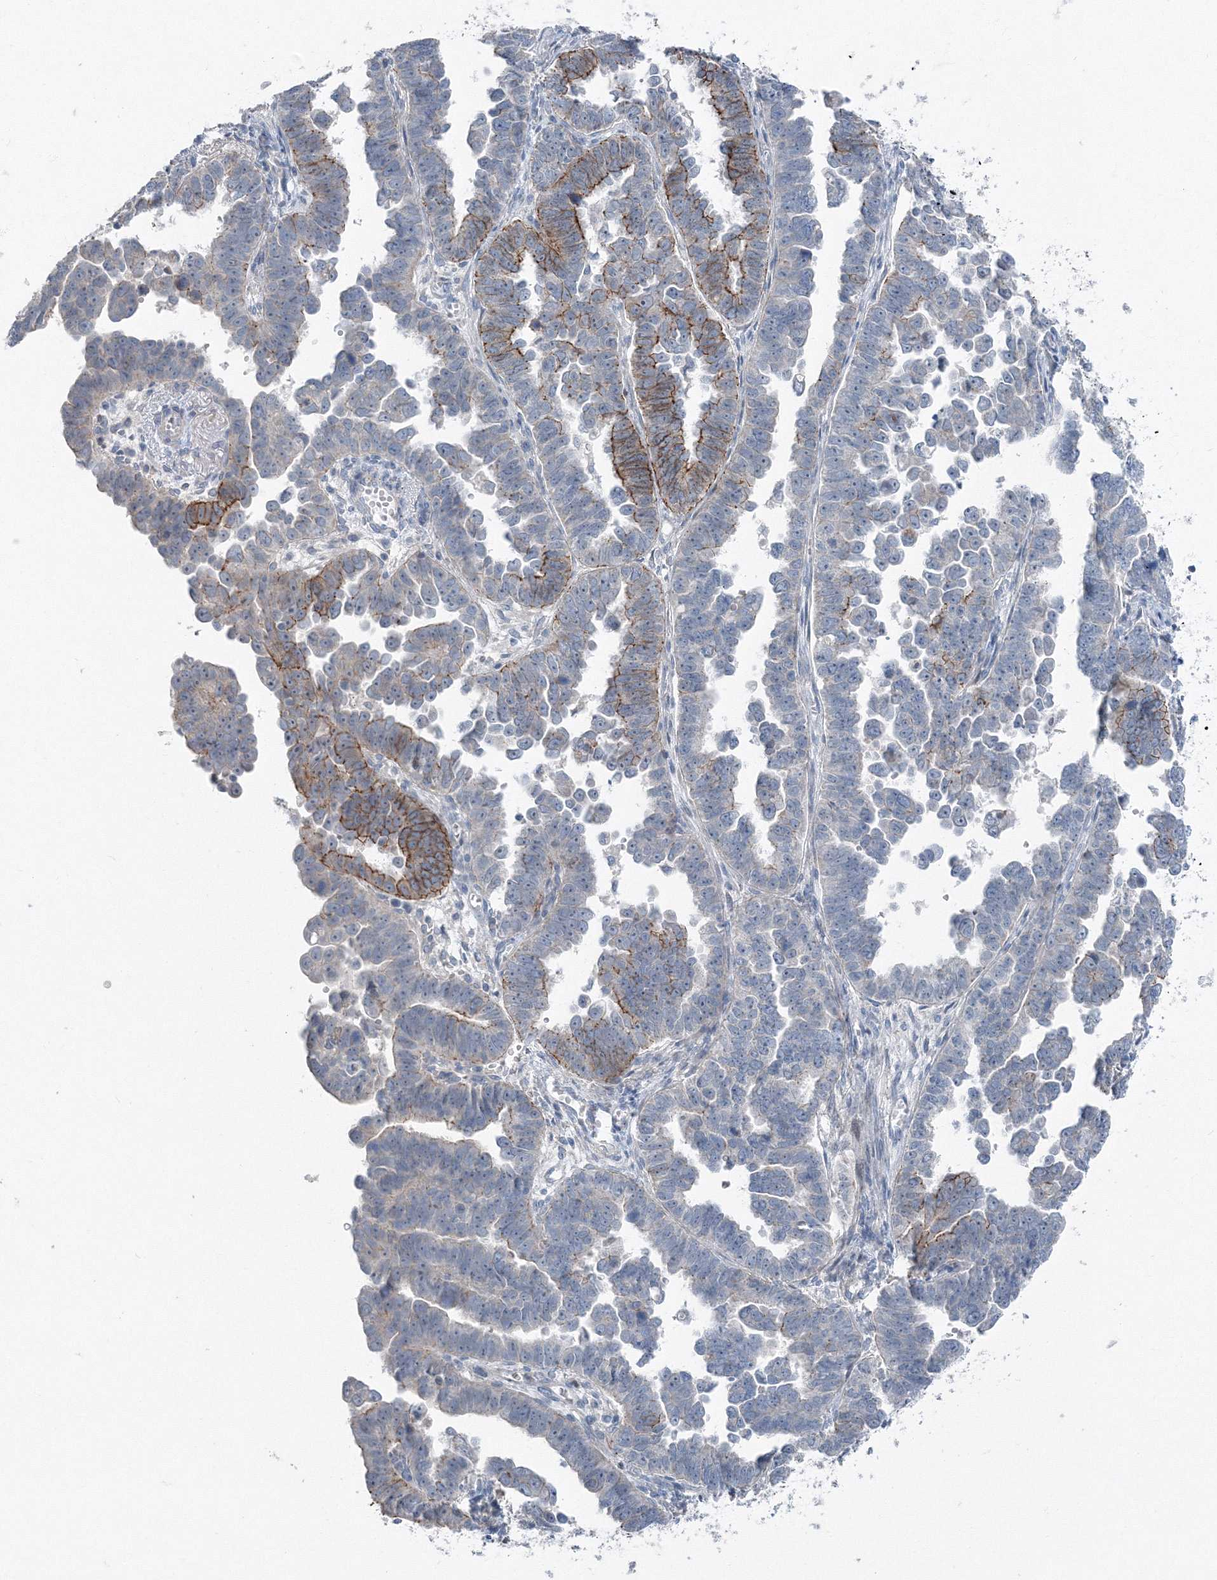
{"staining": {"intensity": "moderate", "quantity": "<25%", "location": "cytoplasmic/membranous"}, "tissue": "endometrial cancer", "cell_type": "Tumor cells", "image_type": "cancer", "snomed": [{"axis": "morphology", "description": "Adenocarcinoma, NOS"}, {"axis": "topography", "description": "Endometrium"}], "caption": "Protein expression analysis of endometrial cancer (adenocarcinoma) shows moderate cytoplasmic/membranous positivity in approximately <25% of tumor cells.", "gene": "AASDH", "patient": {"sex": "female", "age": 75}}